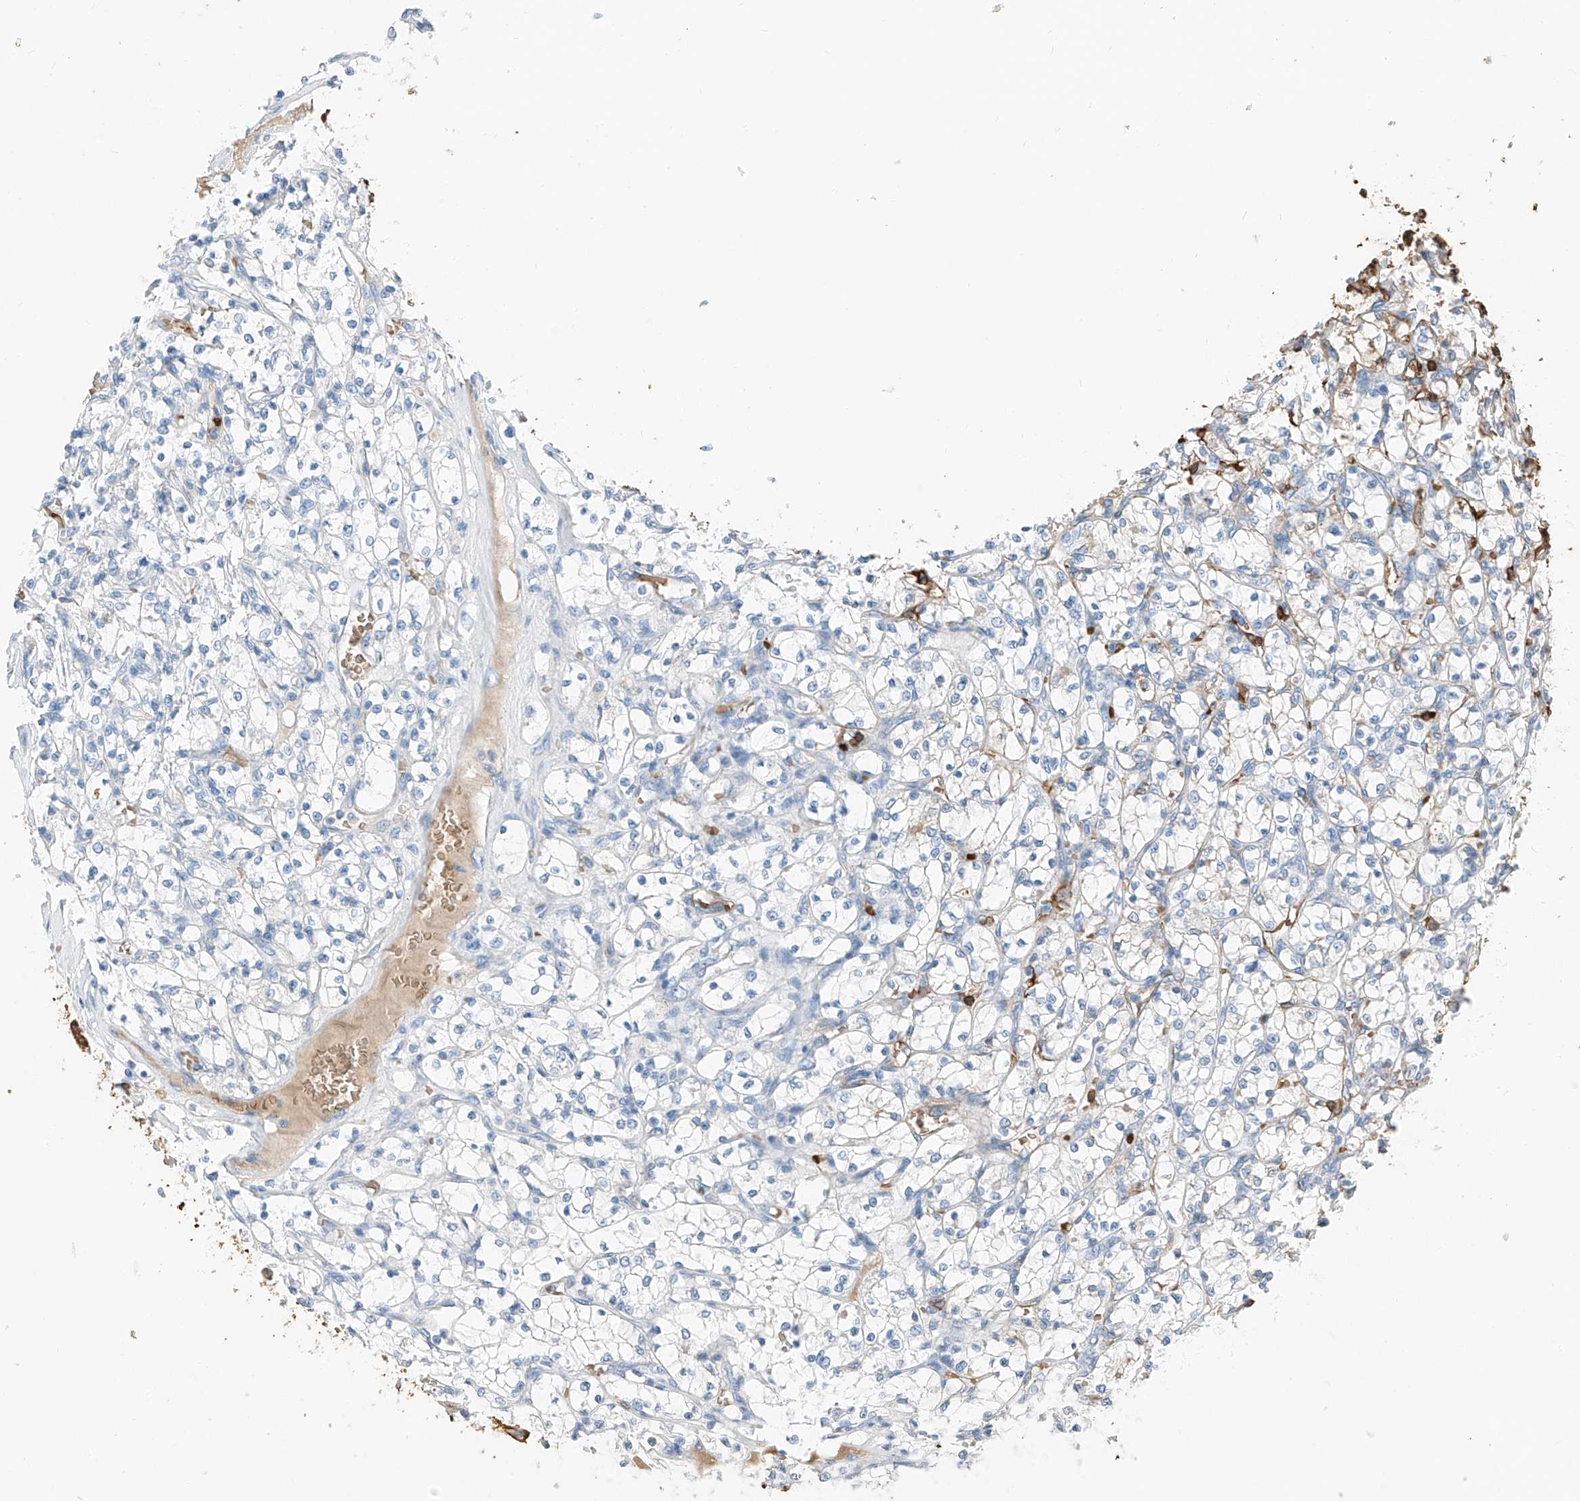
{"staining": {"intensity": "negative", "quantity": "none", "location": "none"}, "tissue": "renal cancer", "cell_type": "Tumor cells", "image_type": "cancer", "snomed": [{"axis": "morphology", "description": "Adenocarcinoma, NOS"}, {"axis": "topography", "description": "Kidney"}], "caption": "Micrograph shows no significant protein positivity in tumor cells of renal adenocarcinoma.", "gene": "PRSS23", "patient": {"sex": "female", "age": 69}}